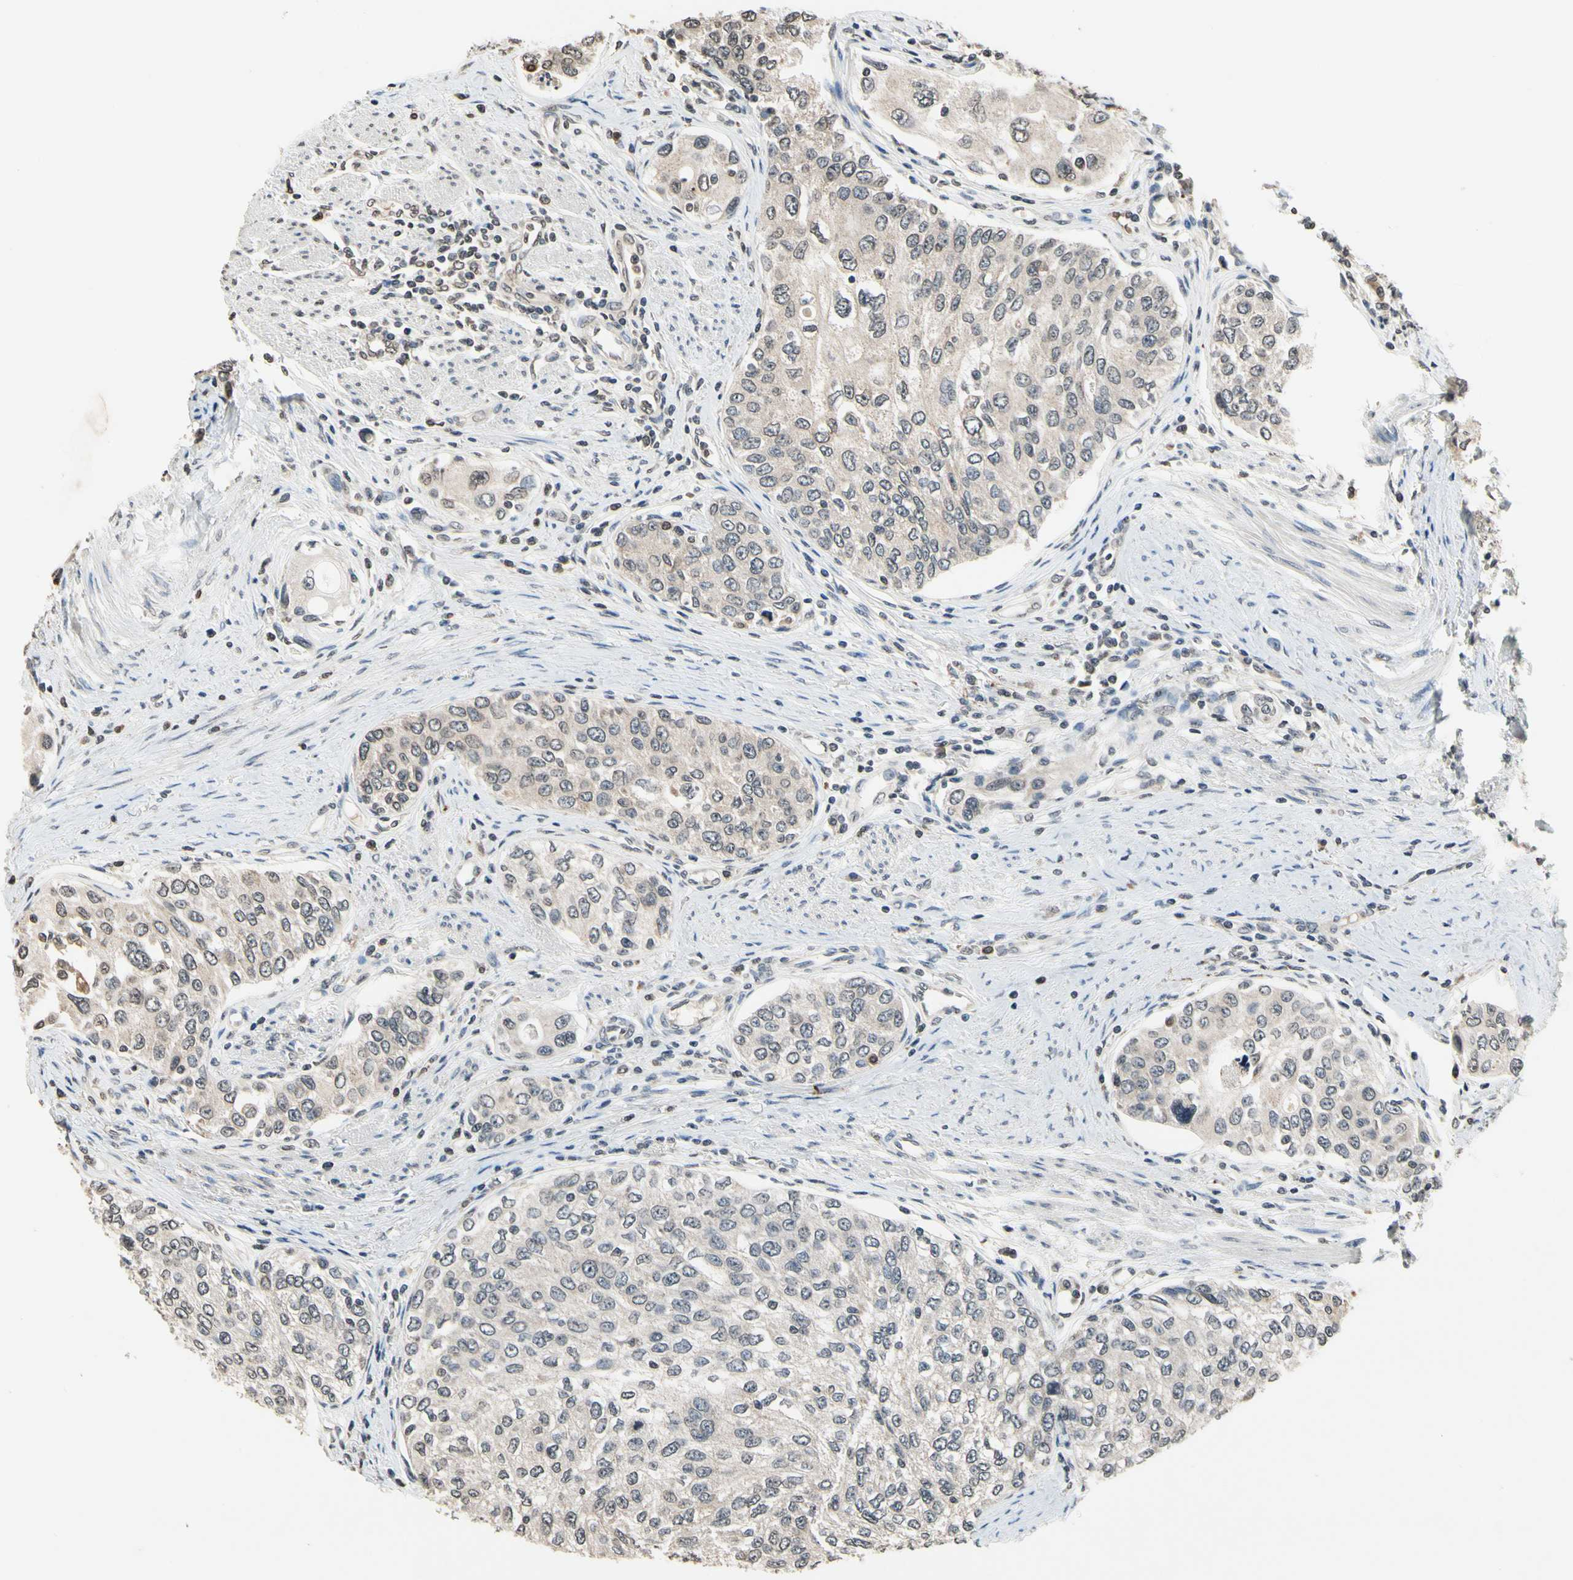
{"staining": {"intensity": "weak", "quantity": ">75%", "location": "cytoplasmic/membranous"}, "tissue": "urothelial cancer", "cell_type": "Tumor cells", "image_type": "cancer", "snomed": [{"axis": "morphology", "description": "Urothelial carcinoma, High grade"}, {"axis": "topography", "description": "Urinary bladder"}], "caption": "Urothelial carcinoma (high-grade) stained for a protein exhibits weak cytoplasmic/membranous positivity in tumor cells.", "gene": "GCLC", "patient": {"sex": "female", "age": 56}}